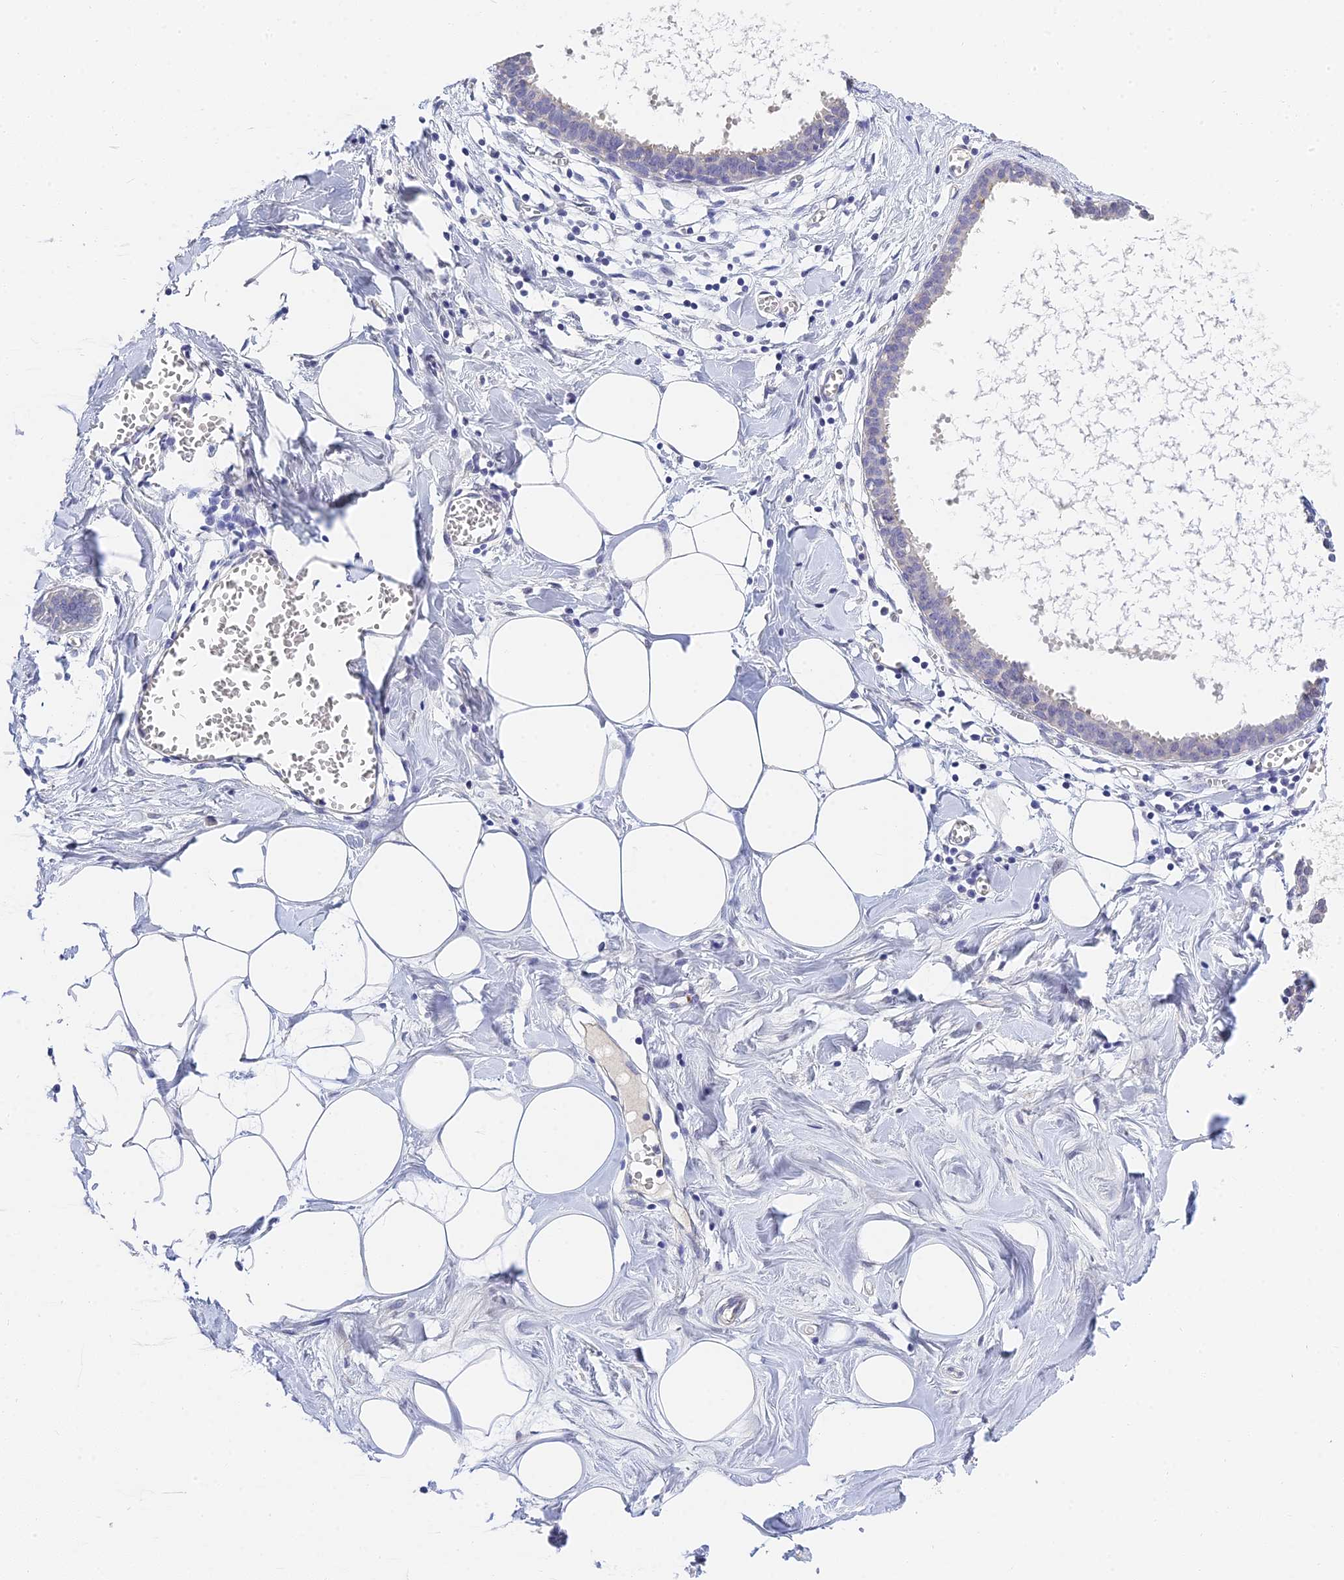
{"staining": {"intensity": "negative", "quantity": "none", "location": "none"}, "tissue": "breast", "cell_type": "Adipocytes", "image_type": "normal", "snomed": [{"axis": "morphology", "description": "Normal tissue, NOS"}, {"axis": "topography", "description": "Breast"}], "caption": "Adipocytes show no significant protein positivity in unremarkable breast. Nuclei are stained in blue.", "gene": "HOXB1", "patient": {"sex": "female", "age": 27}}